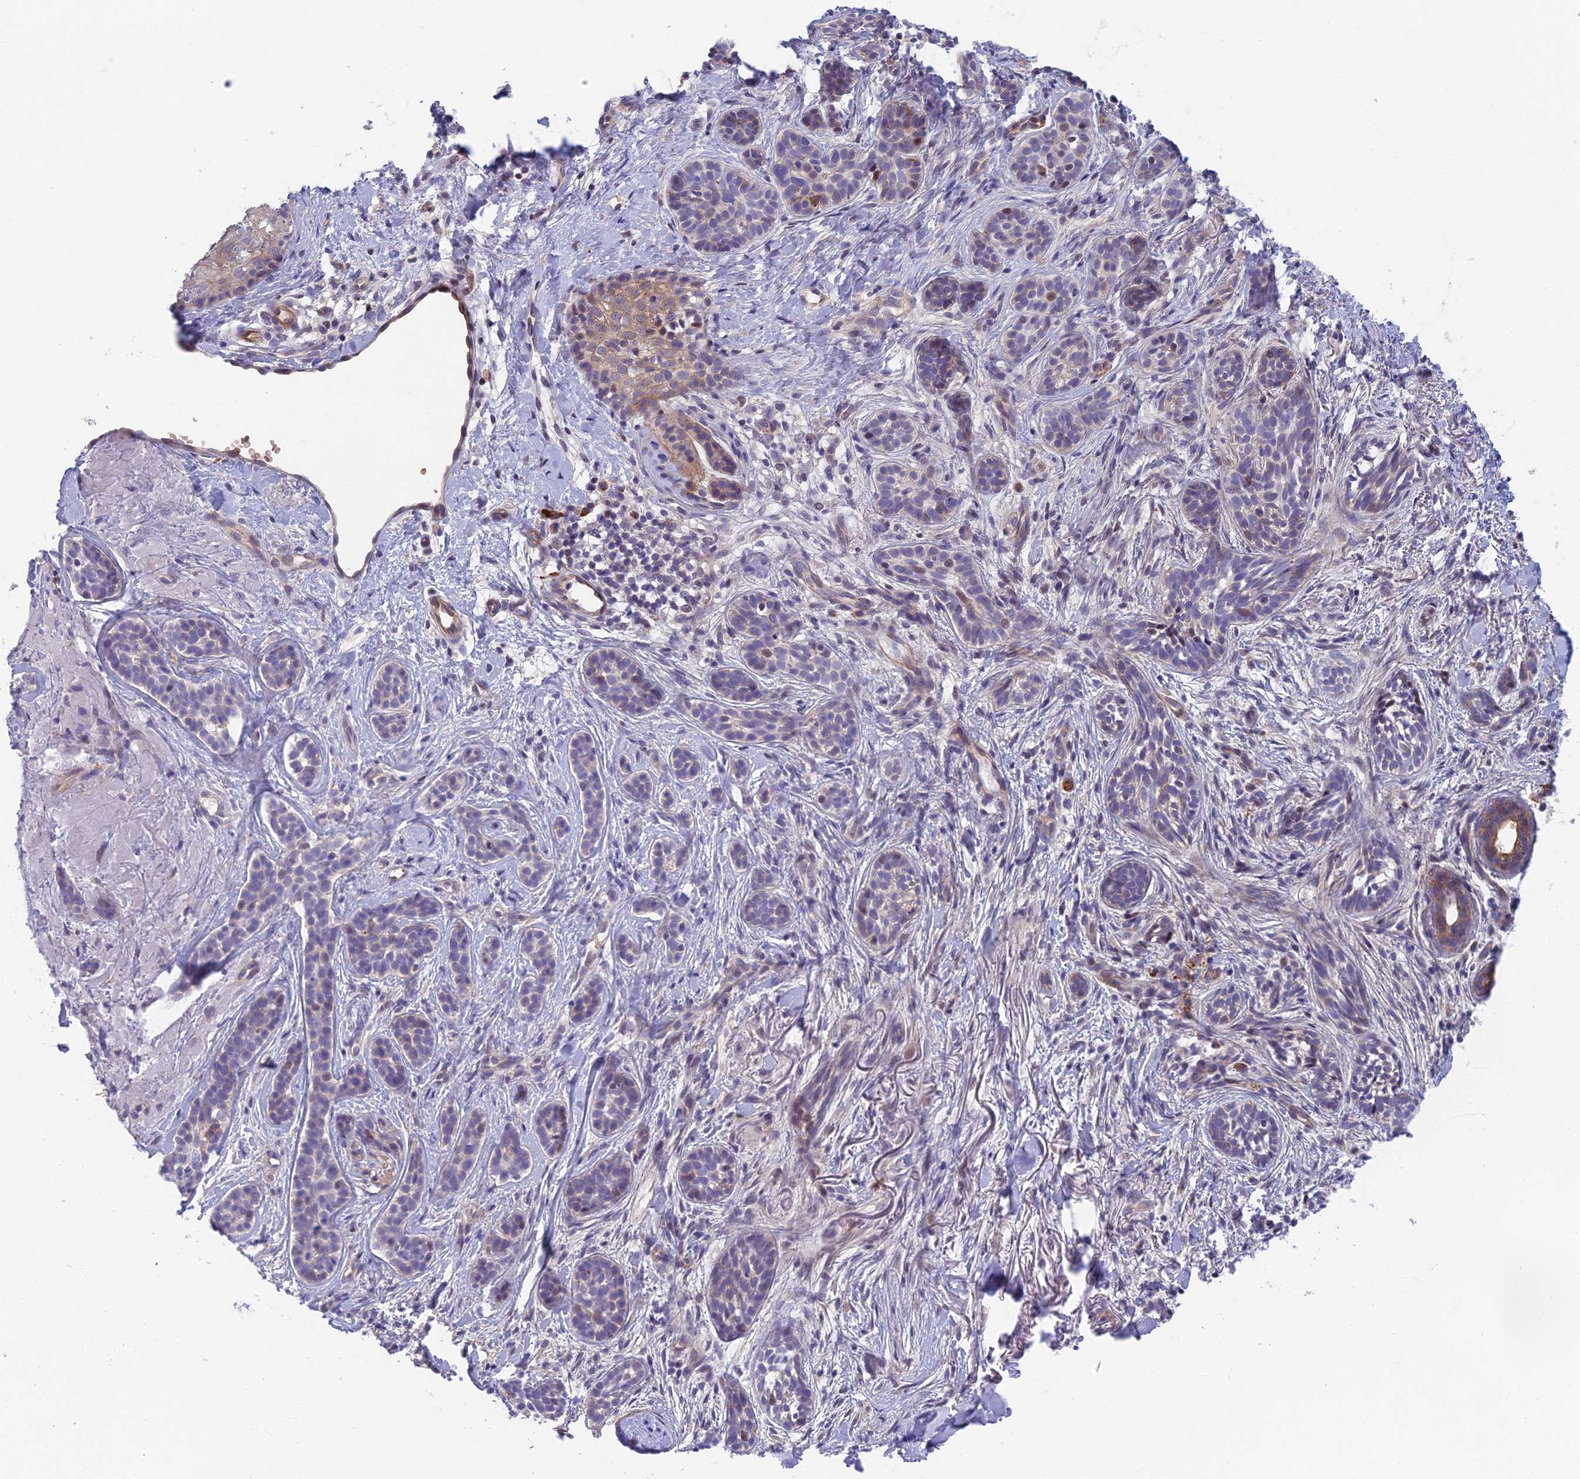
{"staining": {"intensity": "negative", "quantity": "none", "location": "none"}, "tissue": "skin cancer", "cell_type": "Tumor cells", "image_type": "cancer", "snomed": [{"axis": "morphology", "description": "Basal cell carcinoma"}, {"axis": "topography", "description": "Skin"}], "caption": "High magnification brightfield microscopy of basal cell carcinoma (skin) stained with DAB (brown) and counterstained with hematoxylin (blue): tumor cells show no significant staining. The staining is performed using DAB brown chromogen with nuclei counter-stained in using hematoxylin.", "gene": "RHBDL2", "patient": {"sex": "male", "age": 71}}